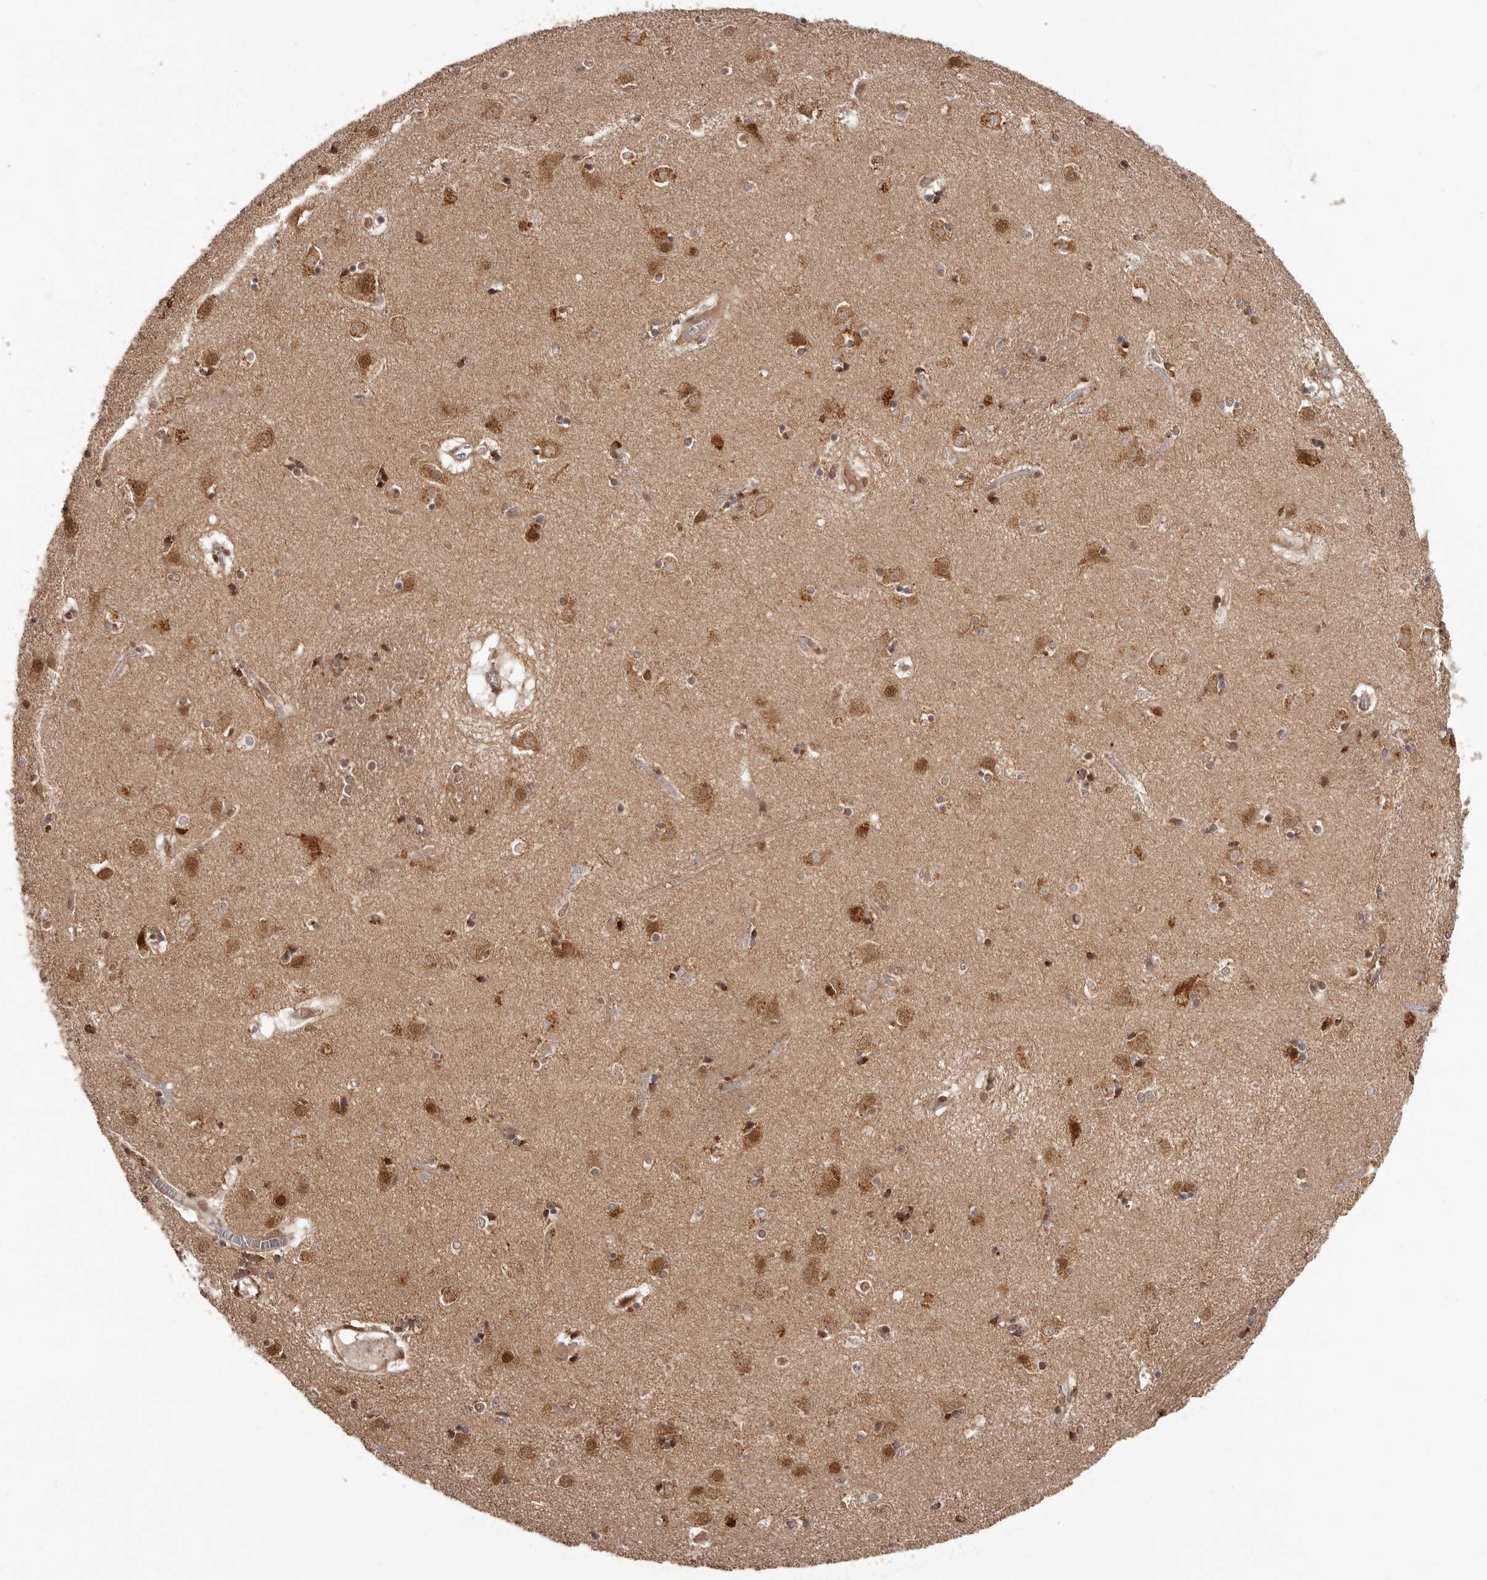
{"staining": {"intensity": "moderate", "quantity": ">75%", "location": "cytoplasmic/membranous"}, "tissue": "caudate", "cell_type": "Glial cells", "image_type": "normal", "snomed": [{"axis": "morphology", "description": "Normal tissue, NOS"}, {"axis": "topography", "description": "Lateral ventricle wall"}], "caption": "IHC of benign caudate displays medium levels of moderate cytoplasmic/membranous expression in about >75% of glial cells.", "gene": "IL32", "patient": {"sex": "male", "age": 70}}